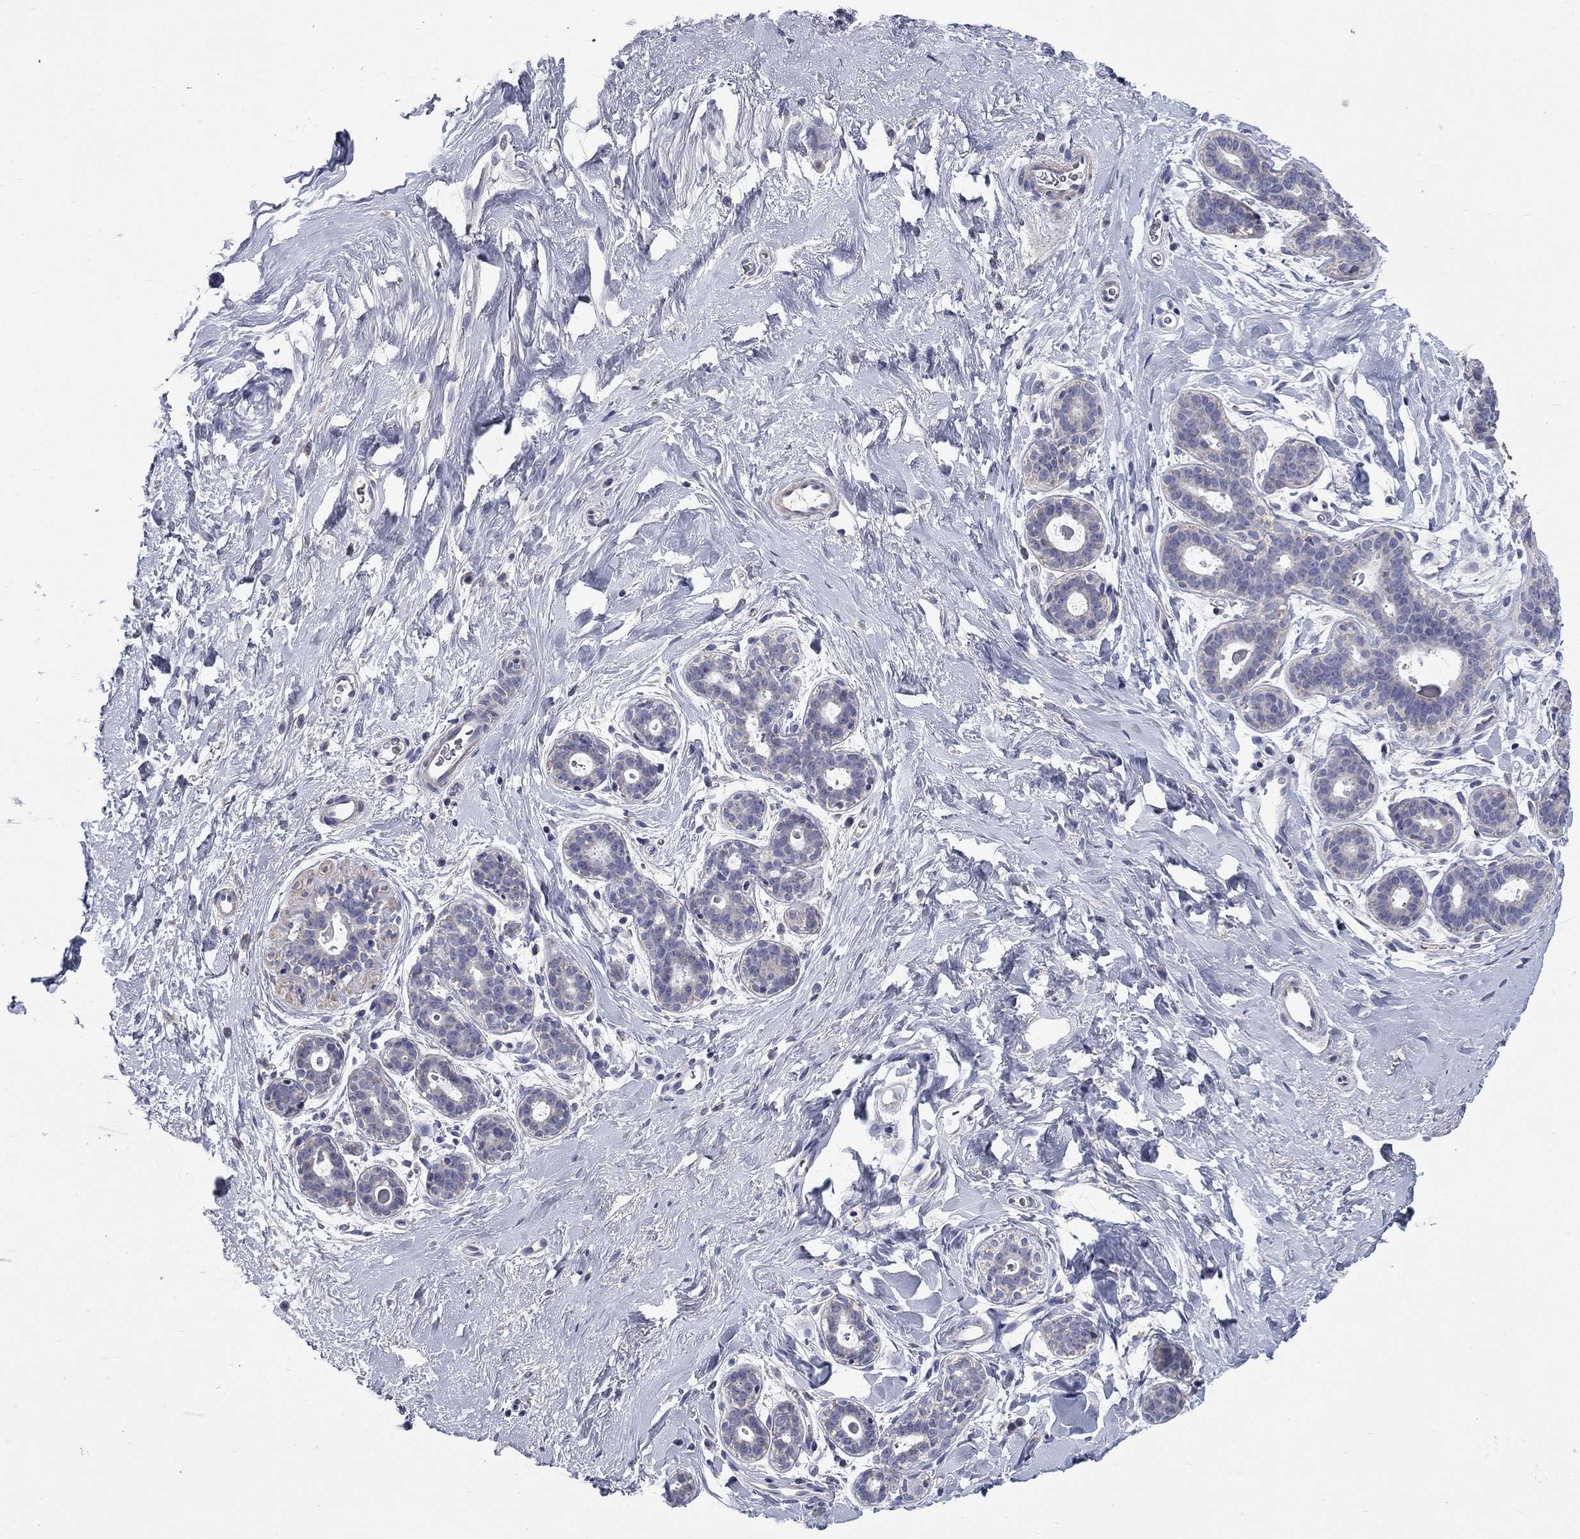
{"staining": {"intensity": "negative", "quantity": "none", "location": "none"}, "tissue": "breast", "cell_type": "Adipocytes", "image_type": "normal", "snomed": [{"axis": "morphology", "description": "Normal tissue, NOS"}, {"axis": "topography", "description": "Breast"}], "caption": "Immunohistochemistry (IHC) photomicrograph of benign breast: human breast stained with DAB (3,3'-diaminobenzidine) demonstrates no significant protein staining in adipocytes. (Stains: DAB immunohistochemistry with hematoxylin counter stain, Microscopy: brightfield microscopy at high magnification).", "gene": "FRK", "patient": {"sex": "female", "age": 43}}